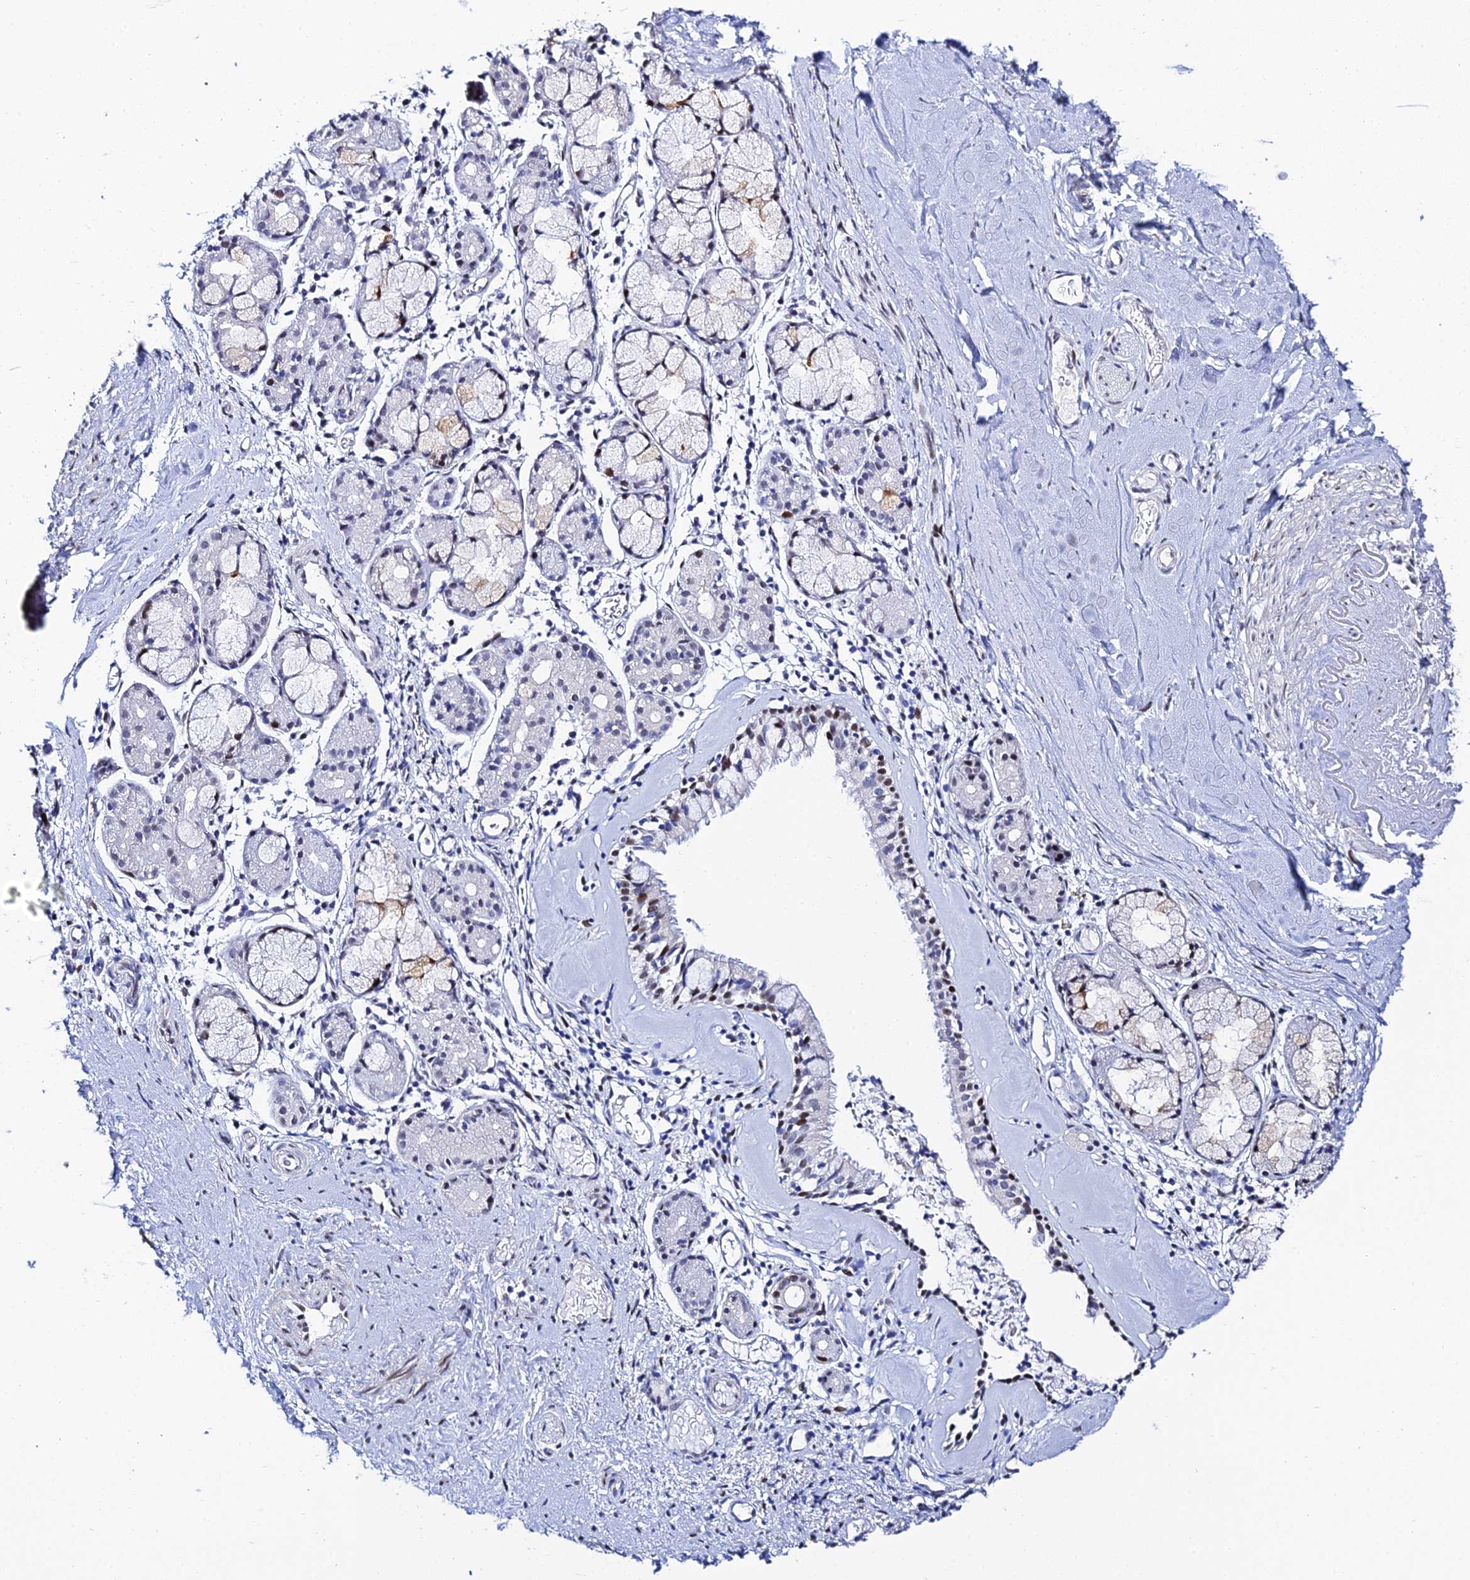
{"staining": {"intensity": "moderate", "quantity": "25%-75%", "location": "nuclear"}, "tissue": "nasopharynx", "cell_type": "Respiratory epithelial cells", "image_type": "normal", "snomed": [{"axis": "morphology", "description": "Normal tissue, NOS"}, {"axis": "topography", "description": "Nasopharynx"}], "caption": "The image demonstrates a brown stain indicating the presence of a protein in the nuclear of respiratory epithelial cells in nasopharynx. The protein of interest is stained brown, and the nuclei are stained in blue (DAB (3,3'-diaminobenzidine) IHC with brightfield microscopy, high magnification).", "gene": "POFUT2", "patient": {"sex": "male", "age": 82}}